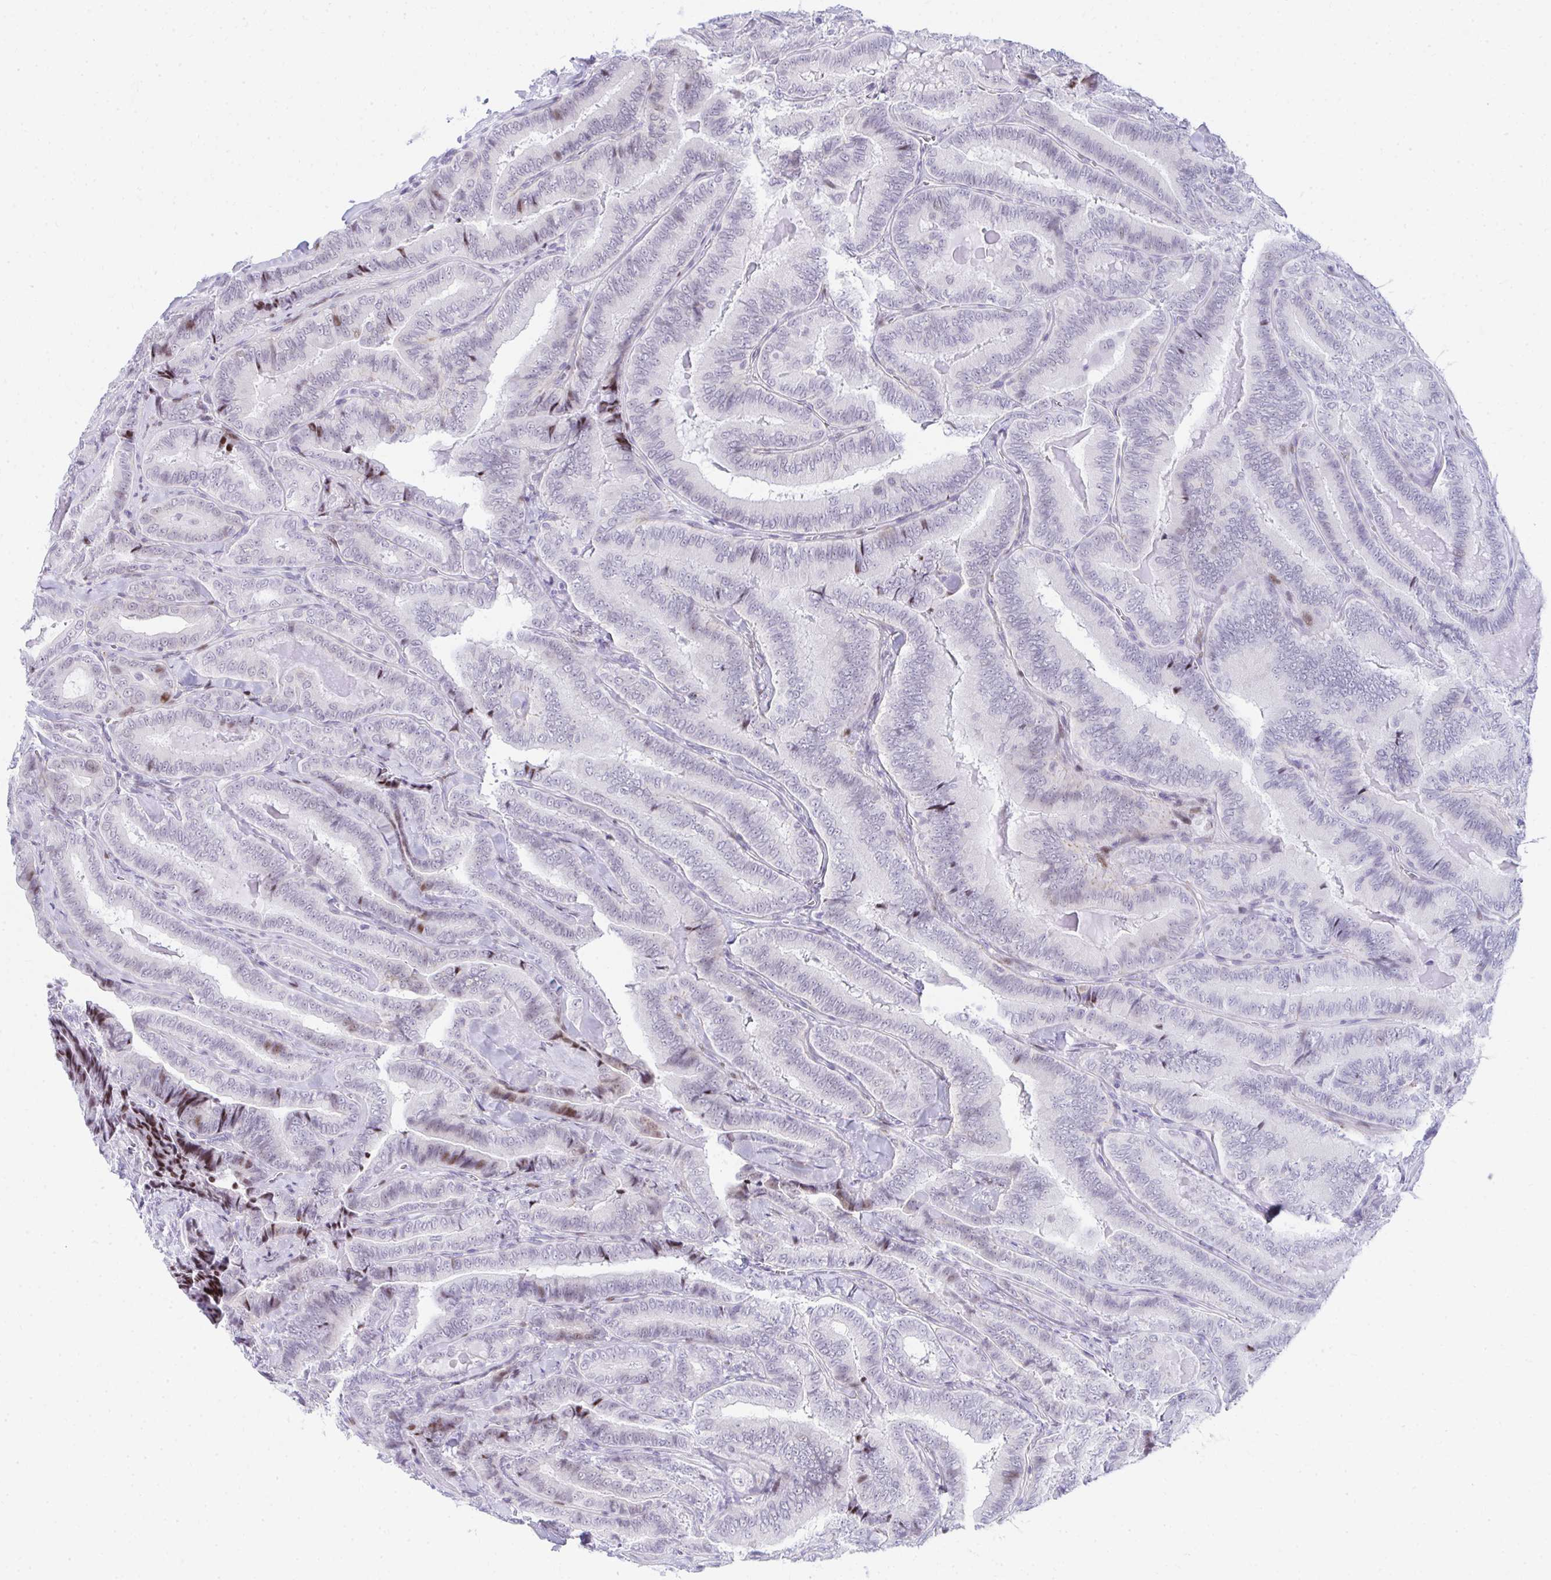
{"staining": {"intensity": "moderate", "quantity": "<25%", "location": "nuclear"}, "tissue": "thyroid cancer", "cell_type": "Tumor cells", "image_type": "cancer", "snomed": [{"axis": "morphology", "description": "Papillary adenocarcinoma, NOS"}, {"axis": "topography", "description": "Thyroid gland"}], "caption": "Immunohistochemical staining of human thyroid cancer shows low levels of moderate nuclear expression in approximately <25% of tumor cells.", "gene": "GLDN", "patient": {"sex": "male", "age": 61}}